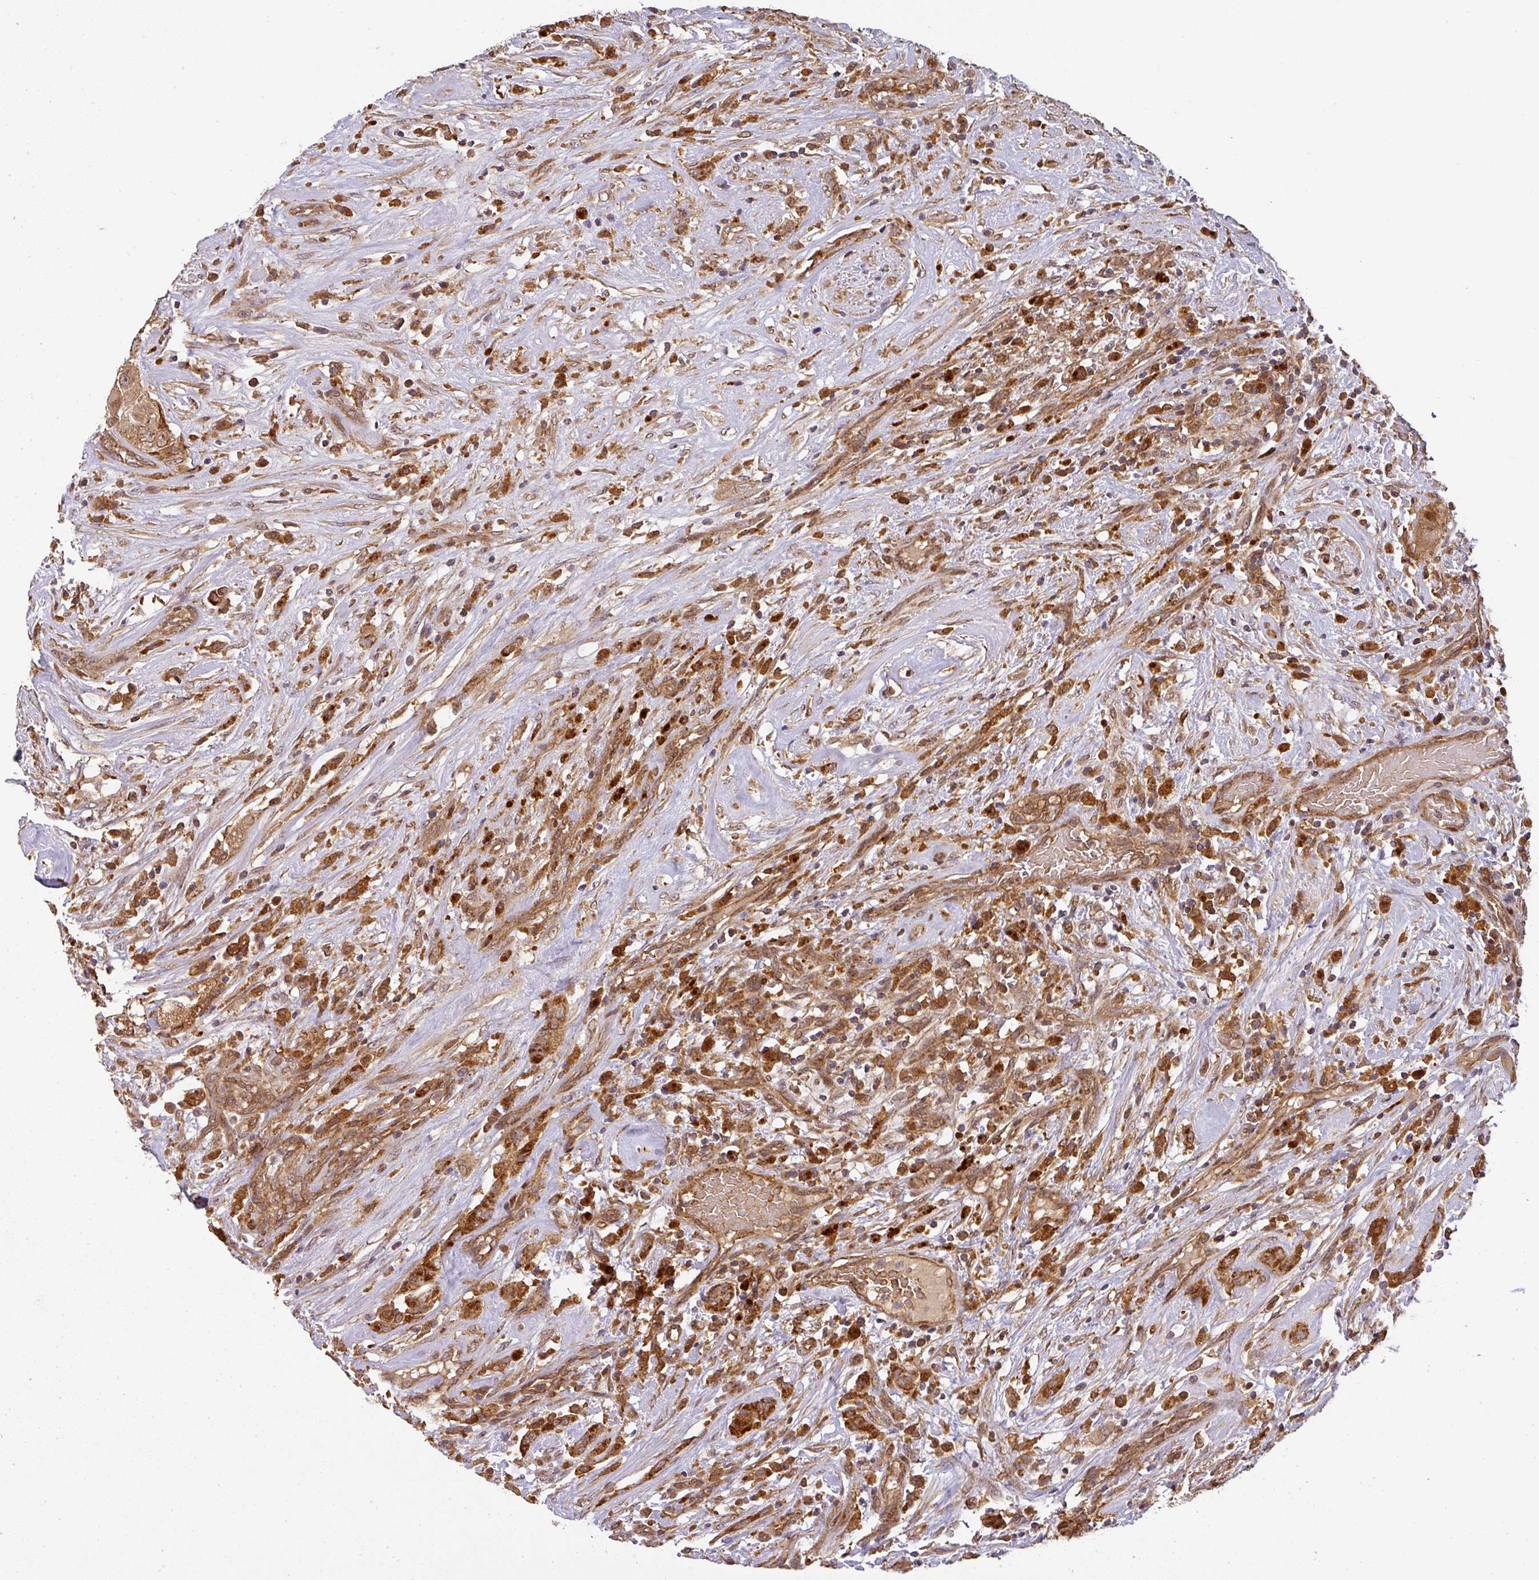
{"staining": {"intensity": "strong", "quantity": ">75%", "location": "cytoplasmic/membranous"}, "tissue": "thyroid cancer", "cell_type": "Tumor cells", "image_type": "cancer", "snomed": [{"axis": "morphology", "description": "Papillary adenocarcinoma, NOS"}, {"axis": "topography", "description": "Thyroid gland"}], "caption": "The photomicrograph shows immunohistochemical staining of thyroid papillary adenocarcinoma. There is strong cytoplasmic/membranous positivity is identified in about >75% of tumor cells.", "gene": "MALSU1", "patient": {"sex": "female", "age": 59}}